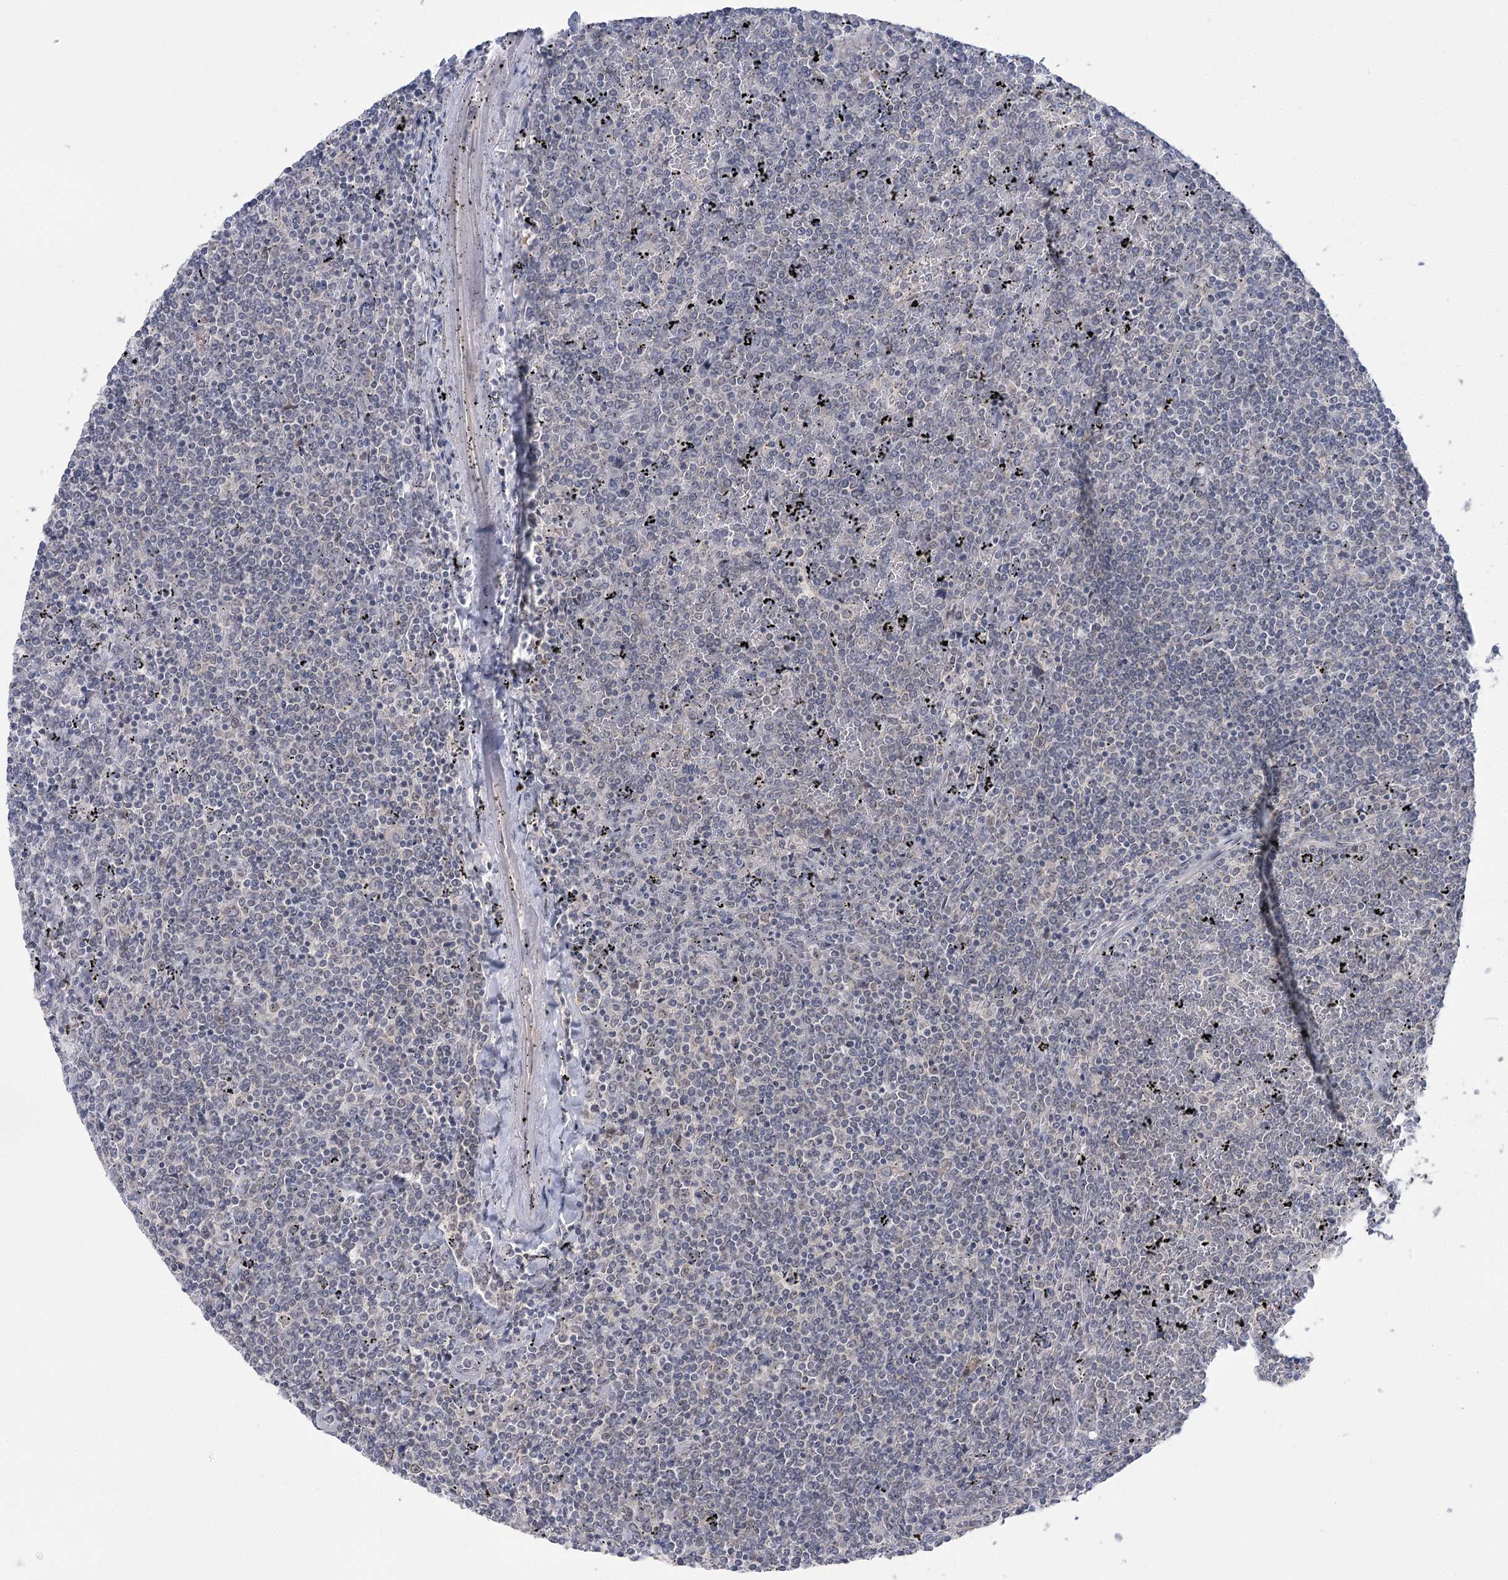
{"staining": {"intensity": "negative", "quantity": "none", "location": "none"}, "tissue": "lymphoma", "cell_type": "Tumor cells", "image_type": "cancer", "snomed": [{"axis": "morphology", "description": "Malignant lymphoma, non-Hodgkin's type, Low grade"}, {"axis": "topography", "description": "Spleen"}], "caption": "A high-resolution micrograph shows immunohistochemistry staining of malignant lymphoma, non-Hodgkin's type (low-grade), which shows no significant positivity in tumor cells.", "gene": "PHYHIPL", "patient": {"sex": "female", "age": 19}}